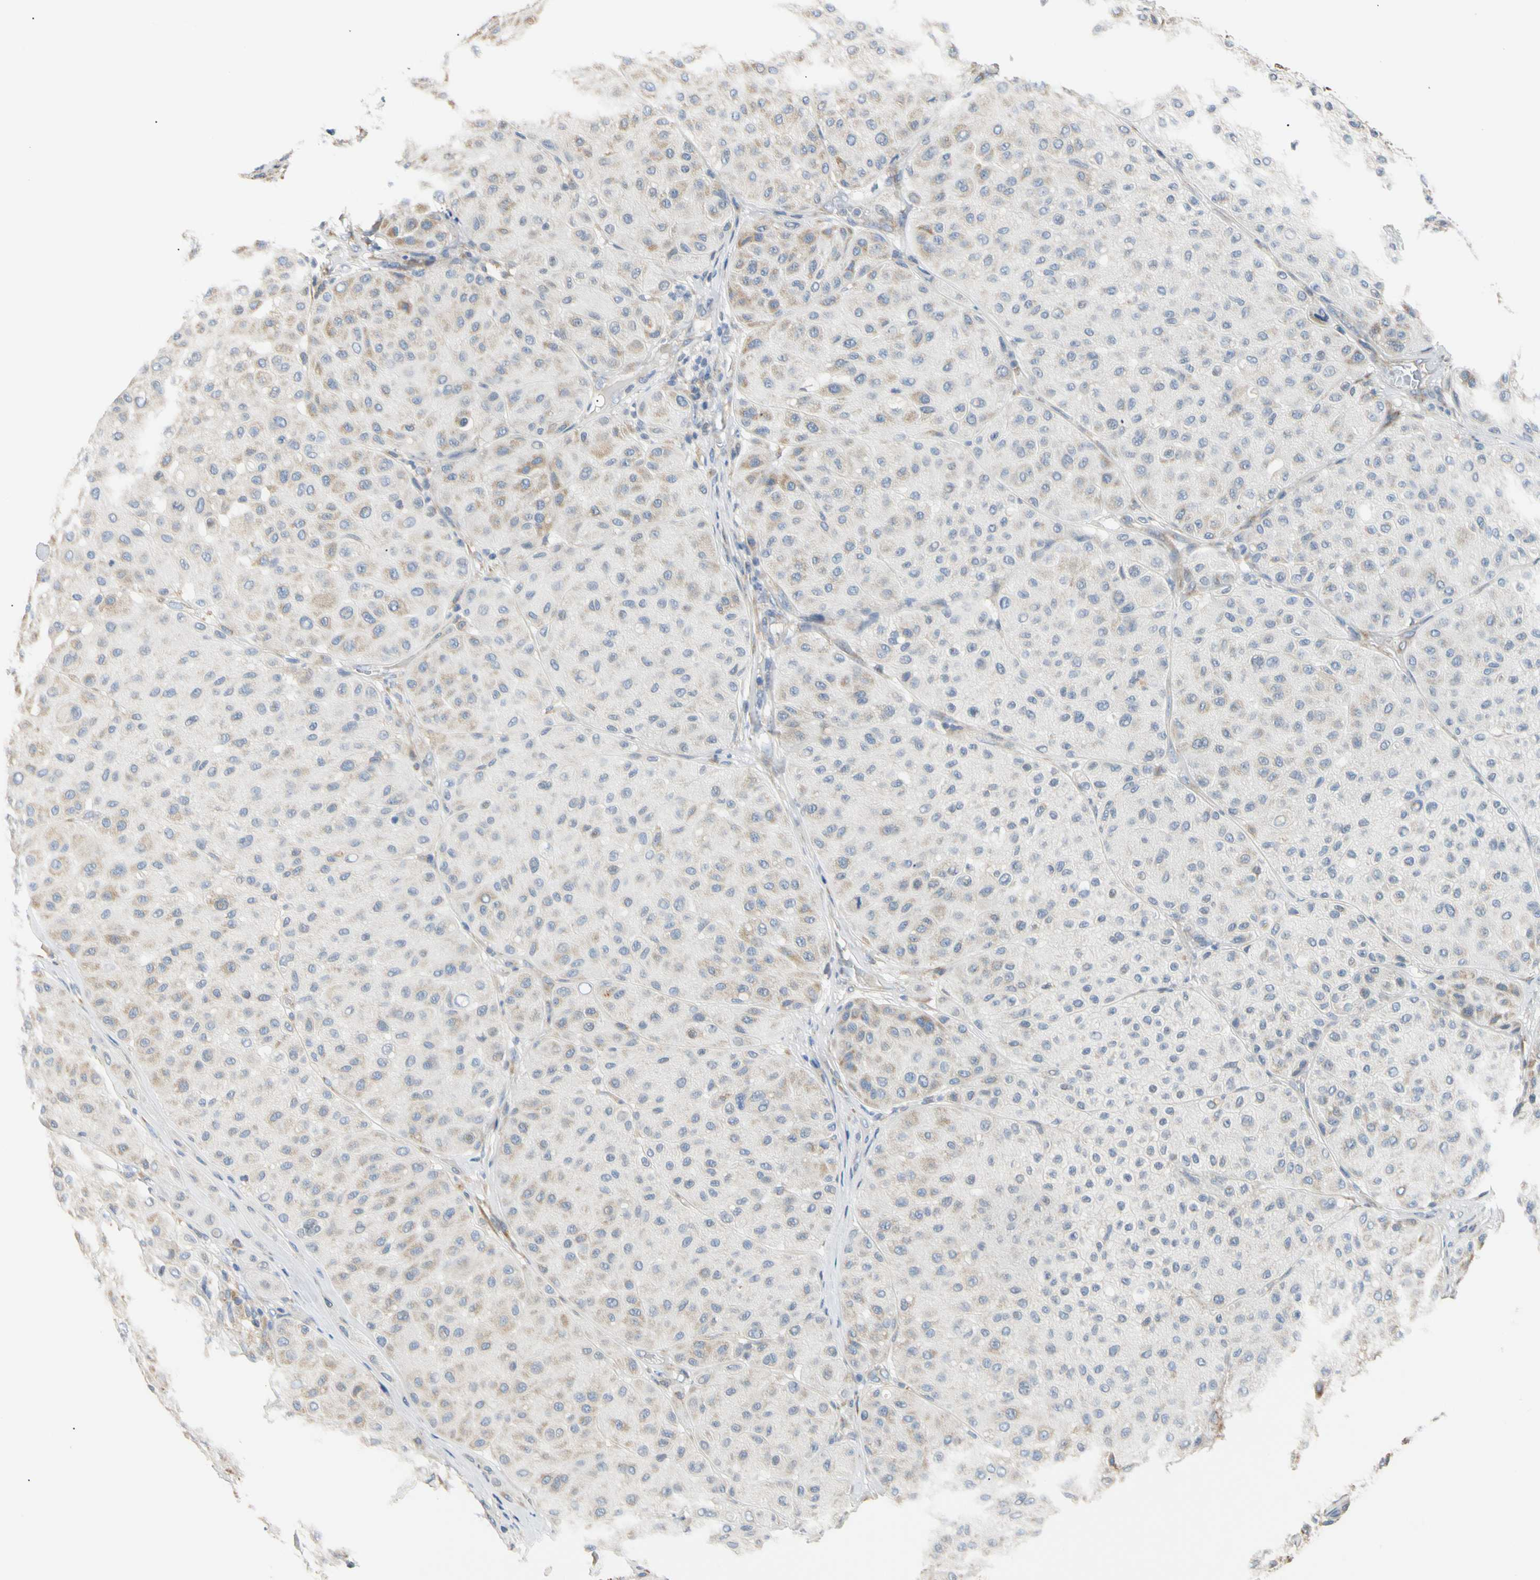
{"staining": {"intensity": "weak", "quantity": "<25%", "location": "cytoplasmic/membranous"}, "tissue": "melanoma", "cell_type": "Tumor cells", "image_type": "cancer", "snomed": [{"axis": "morphology", "description": "Normal tissue, NOS"}, {"axis": "morphology", "description": "Malignant melanoma, Metastatic site"}, {"axis": "topography", "description": "Skin"}], "caption": "DAB immunohistochemical staining of human malignant melanoma (metastatic site) exhibits no significant positivity in tumor cells.", "gene": "PLGRKT", "patient": {"sex": "male", "age": 41}}